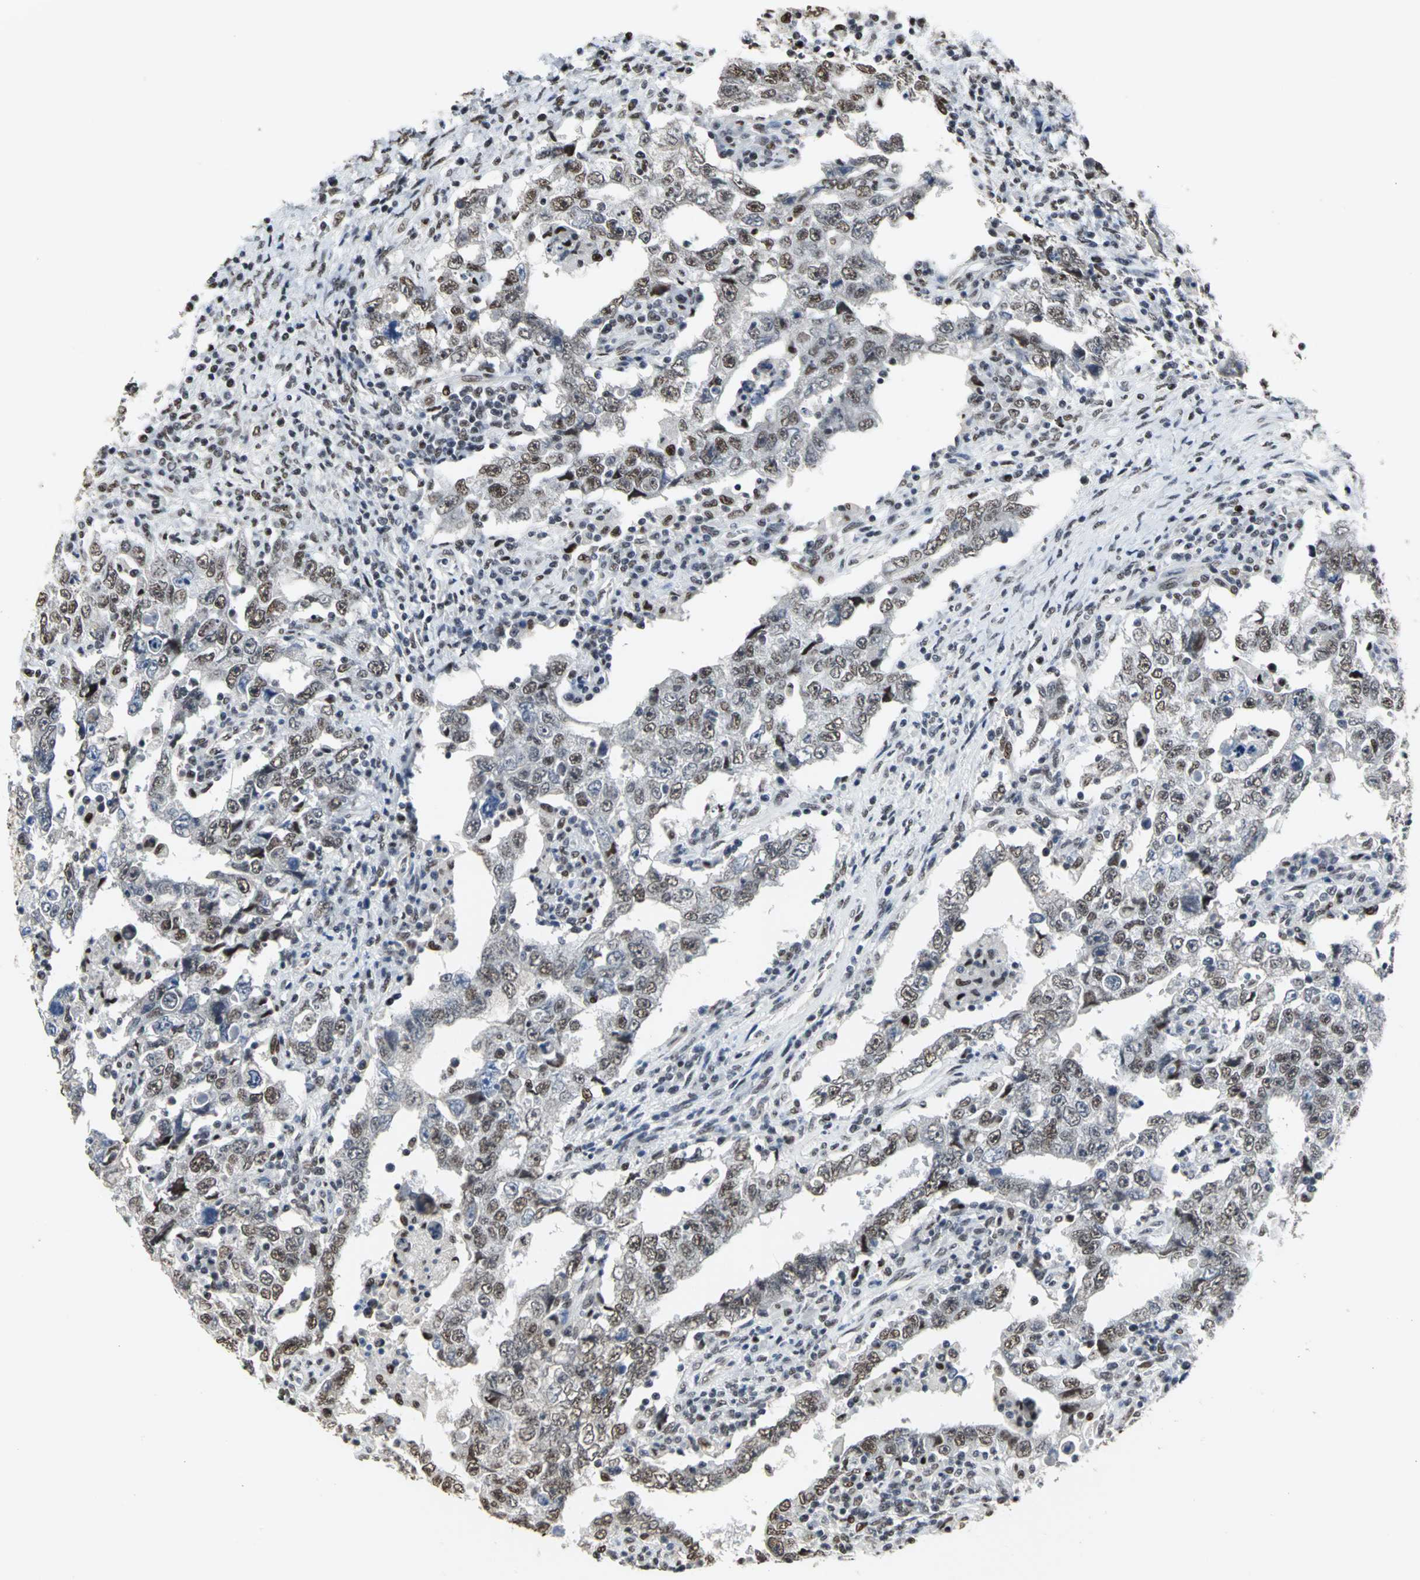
{"staining": {"intensity": "strong", "quantity": ">75%", "location": "nuclear"}, "tissue": "testis cancer", "cell_type": "Tumor cells", "image_type": "cancer", "snomed": [{"axis": "morphology", "description": "Carcinoma, Embryonal, NOS"}, {"axis": "topography", "description": "Testis"}], "caption": "This micrograph demonstrates IHC staining of human testis cancer, with high strong nuclear positivity in approximately >75% of tumor cells.", "gene": "CCDC88C", "patient": {"sex": "male", "age": 26}}